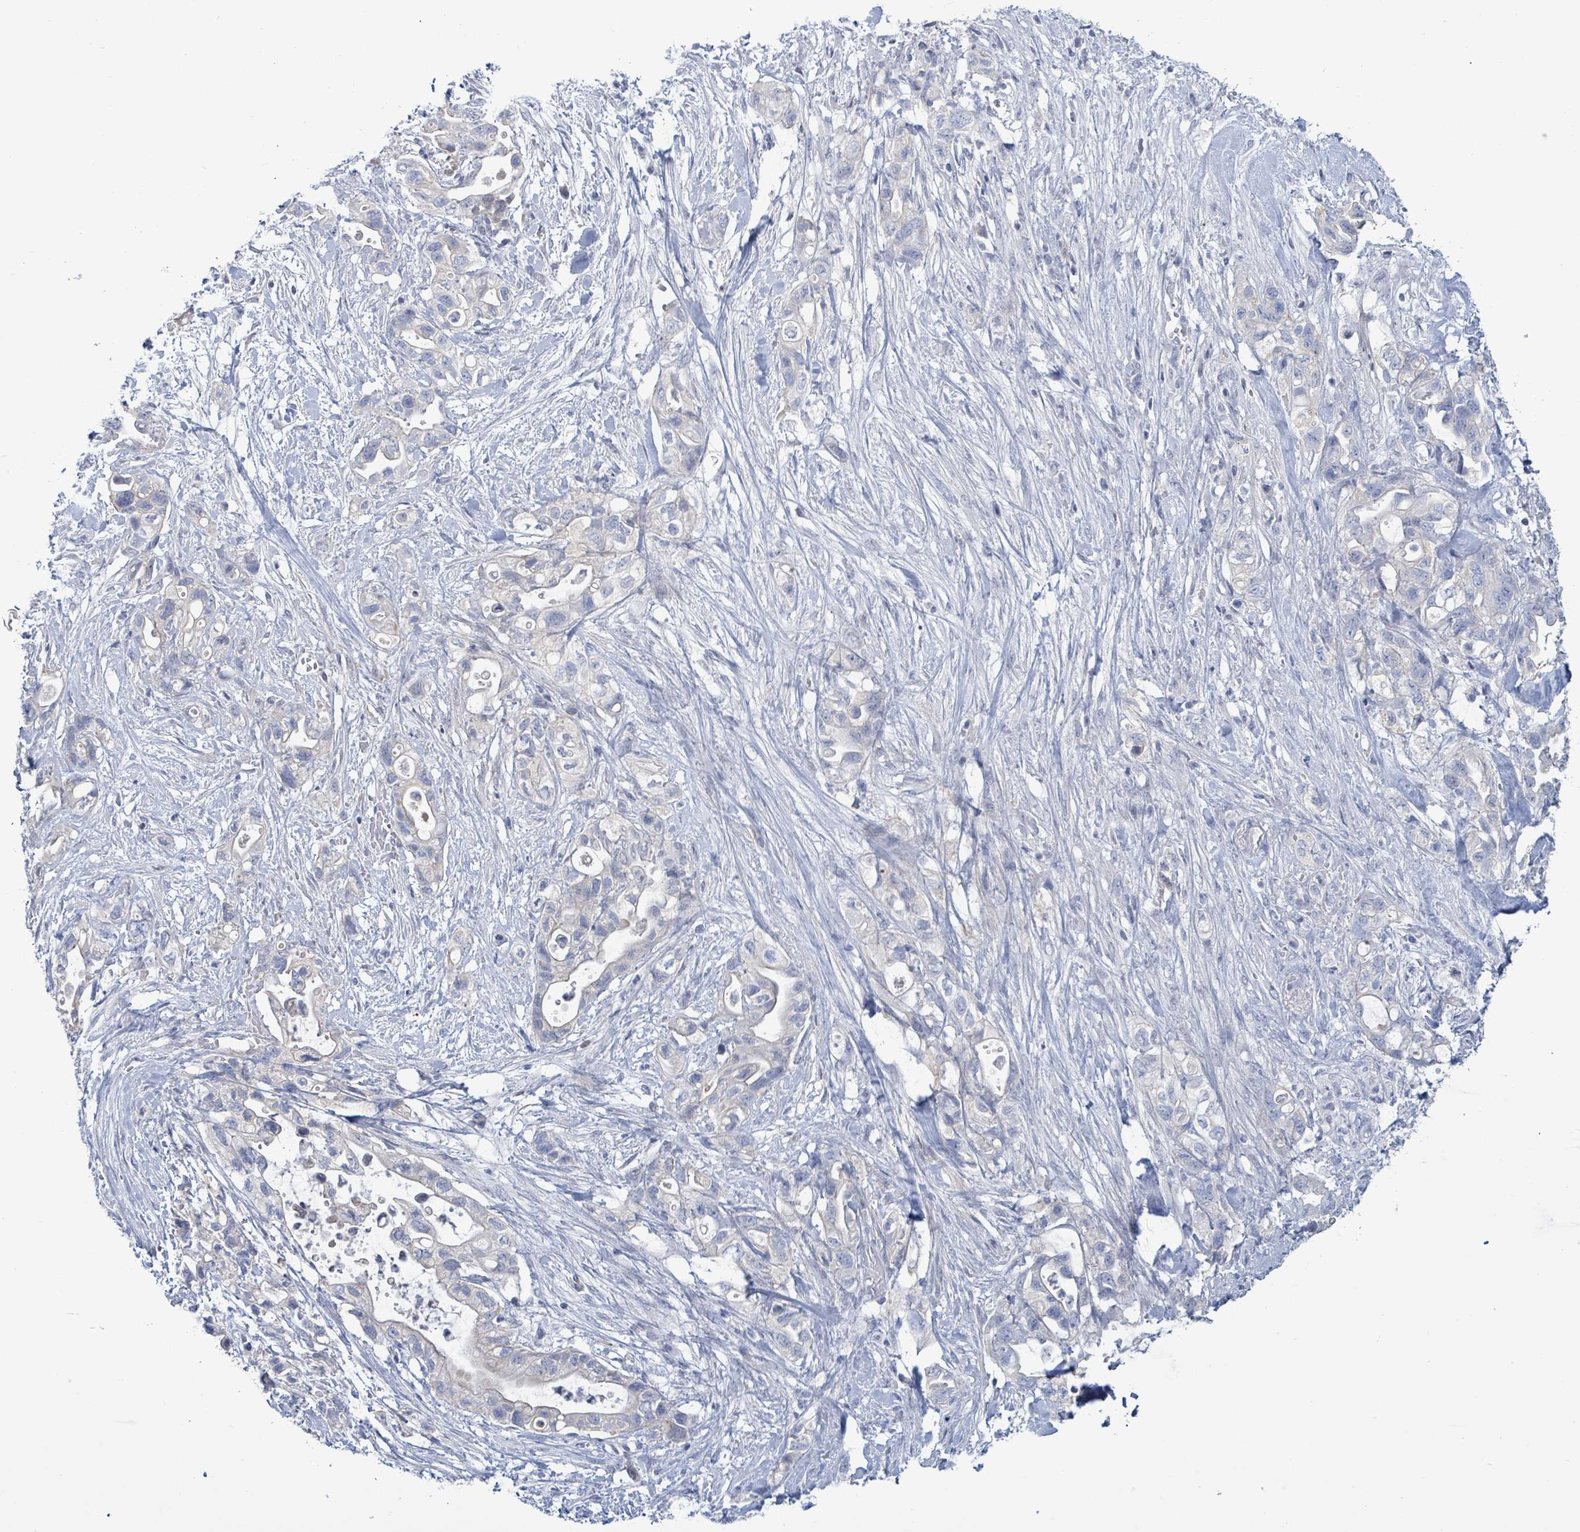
{"staining": {"intensity": "negative", "quantity": "none", "location": "none"}, "tissue": "pancreatic cancer", "cell_type": "Tumor cells", "image_type": "cancer", "snomed": [{"axis": "morphology", "description": "Adenocarcinoma, NOS"}, {"axis": "topography", "description": "Pancreas"}], "caption": "An image of human pancreatic cancer is negative for staining in tumor cells.", "gene": "NTN3", "patient": {"sex": "female", "age": 72}}